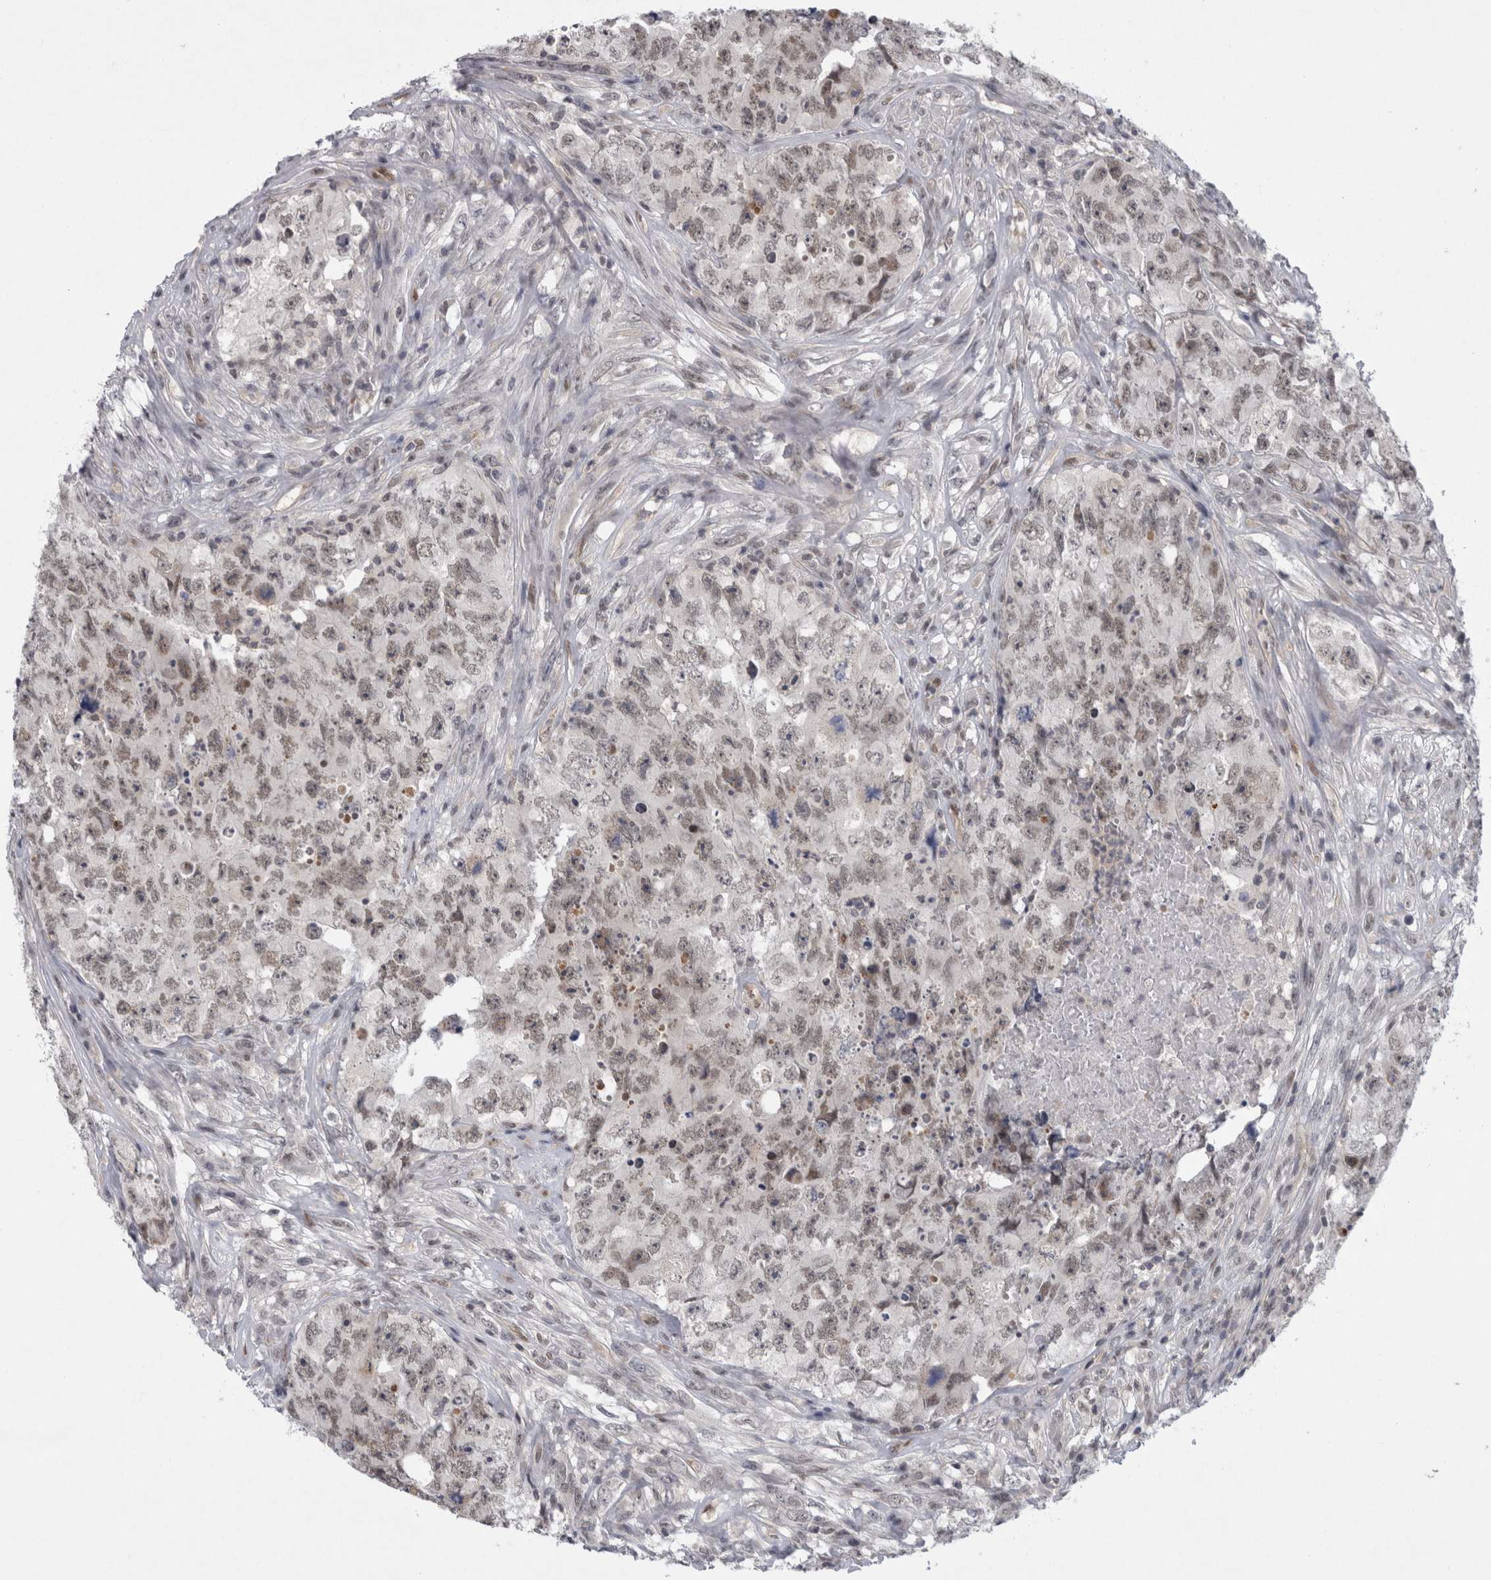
{"staining": {"intensity": "weak", "quantity": ">75%", "location": "nuclear"}, "tissue": "testis cancer", "cell_type": "Tumor cells", "image_type": "cancer", "snomed": [{"axis": "morphology", "description": "Carcinoma, Embryonal, NOS"}, {"axis": "topography", "description": "Testis"}], "caption": "High-magnification brightfield microscopy of testis cancer stained with DAB (3,3'-diaminobenzidine) (brown) and counterstained with hematoxylin (blue). tumor cells exhibit weak nuclear expression is identified in approximately>75% of cells.", "gene": "PSMB2", "patient": {"sex": "male", "age": 32}}